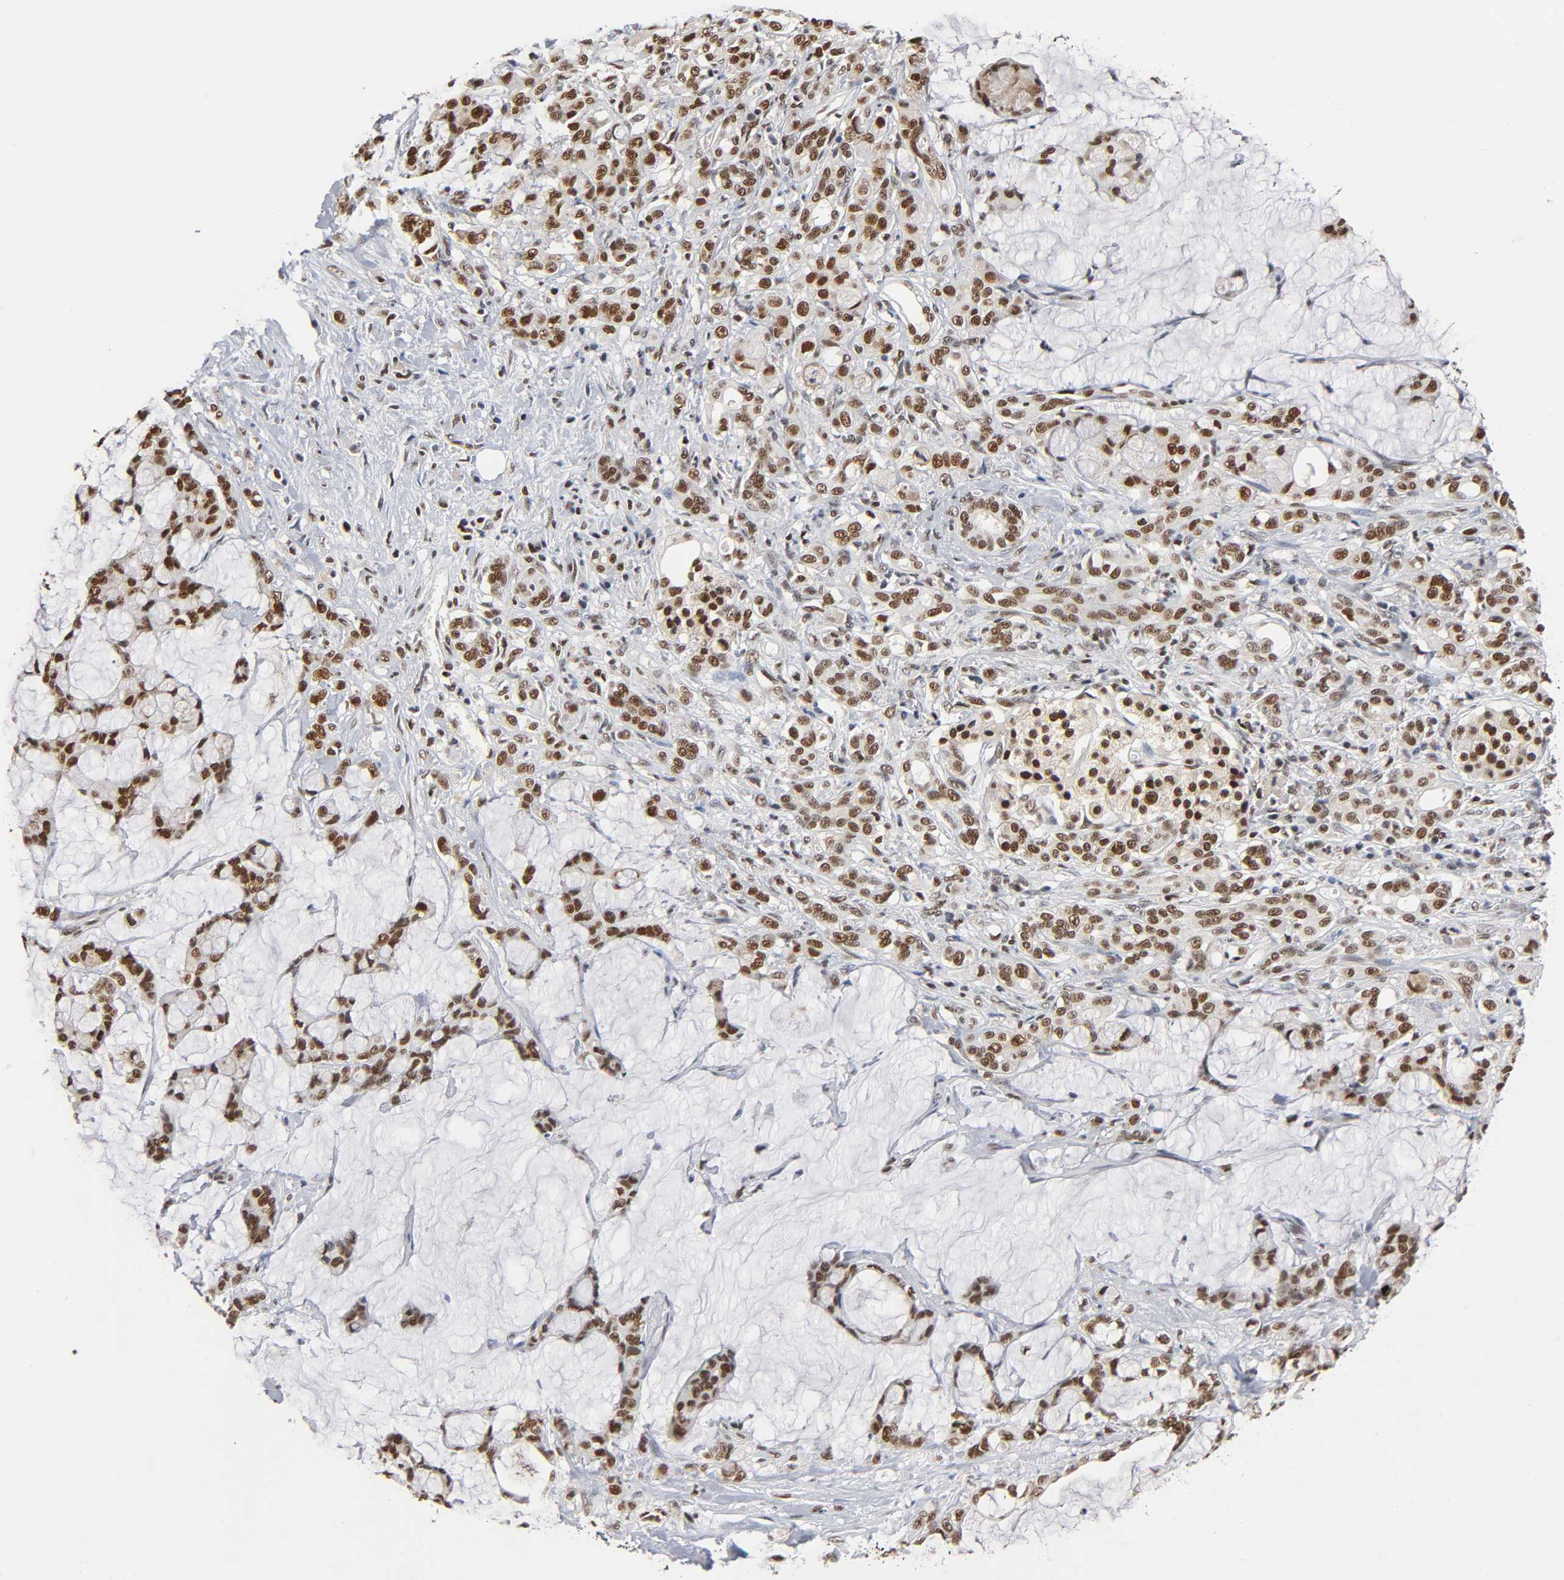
{"staining": {"intensity": "strong", "quantity": ">75%", "location": "nuclear"}, "tissue": "pancreatic cancer", "cell_type": "Tumor cells", "image_type": "cancer", "snomed": [{"axis": "morphology", "description": "Adenocarcinoma, NOS"}, {"axis": "topography", "description": "Pancreas"}], "caption": "A photomicrograph of pancreatic cancer stained for a protein displays strong nuclear brown staining in tumor cells. (DAB (3,3'-diaminobenzidine) = brown stain, brightfield microscopy at high magnification).", "gene": "ILKAP", "patient": {"sex": "female", "age": 73}}